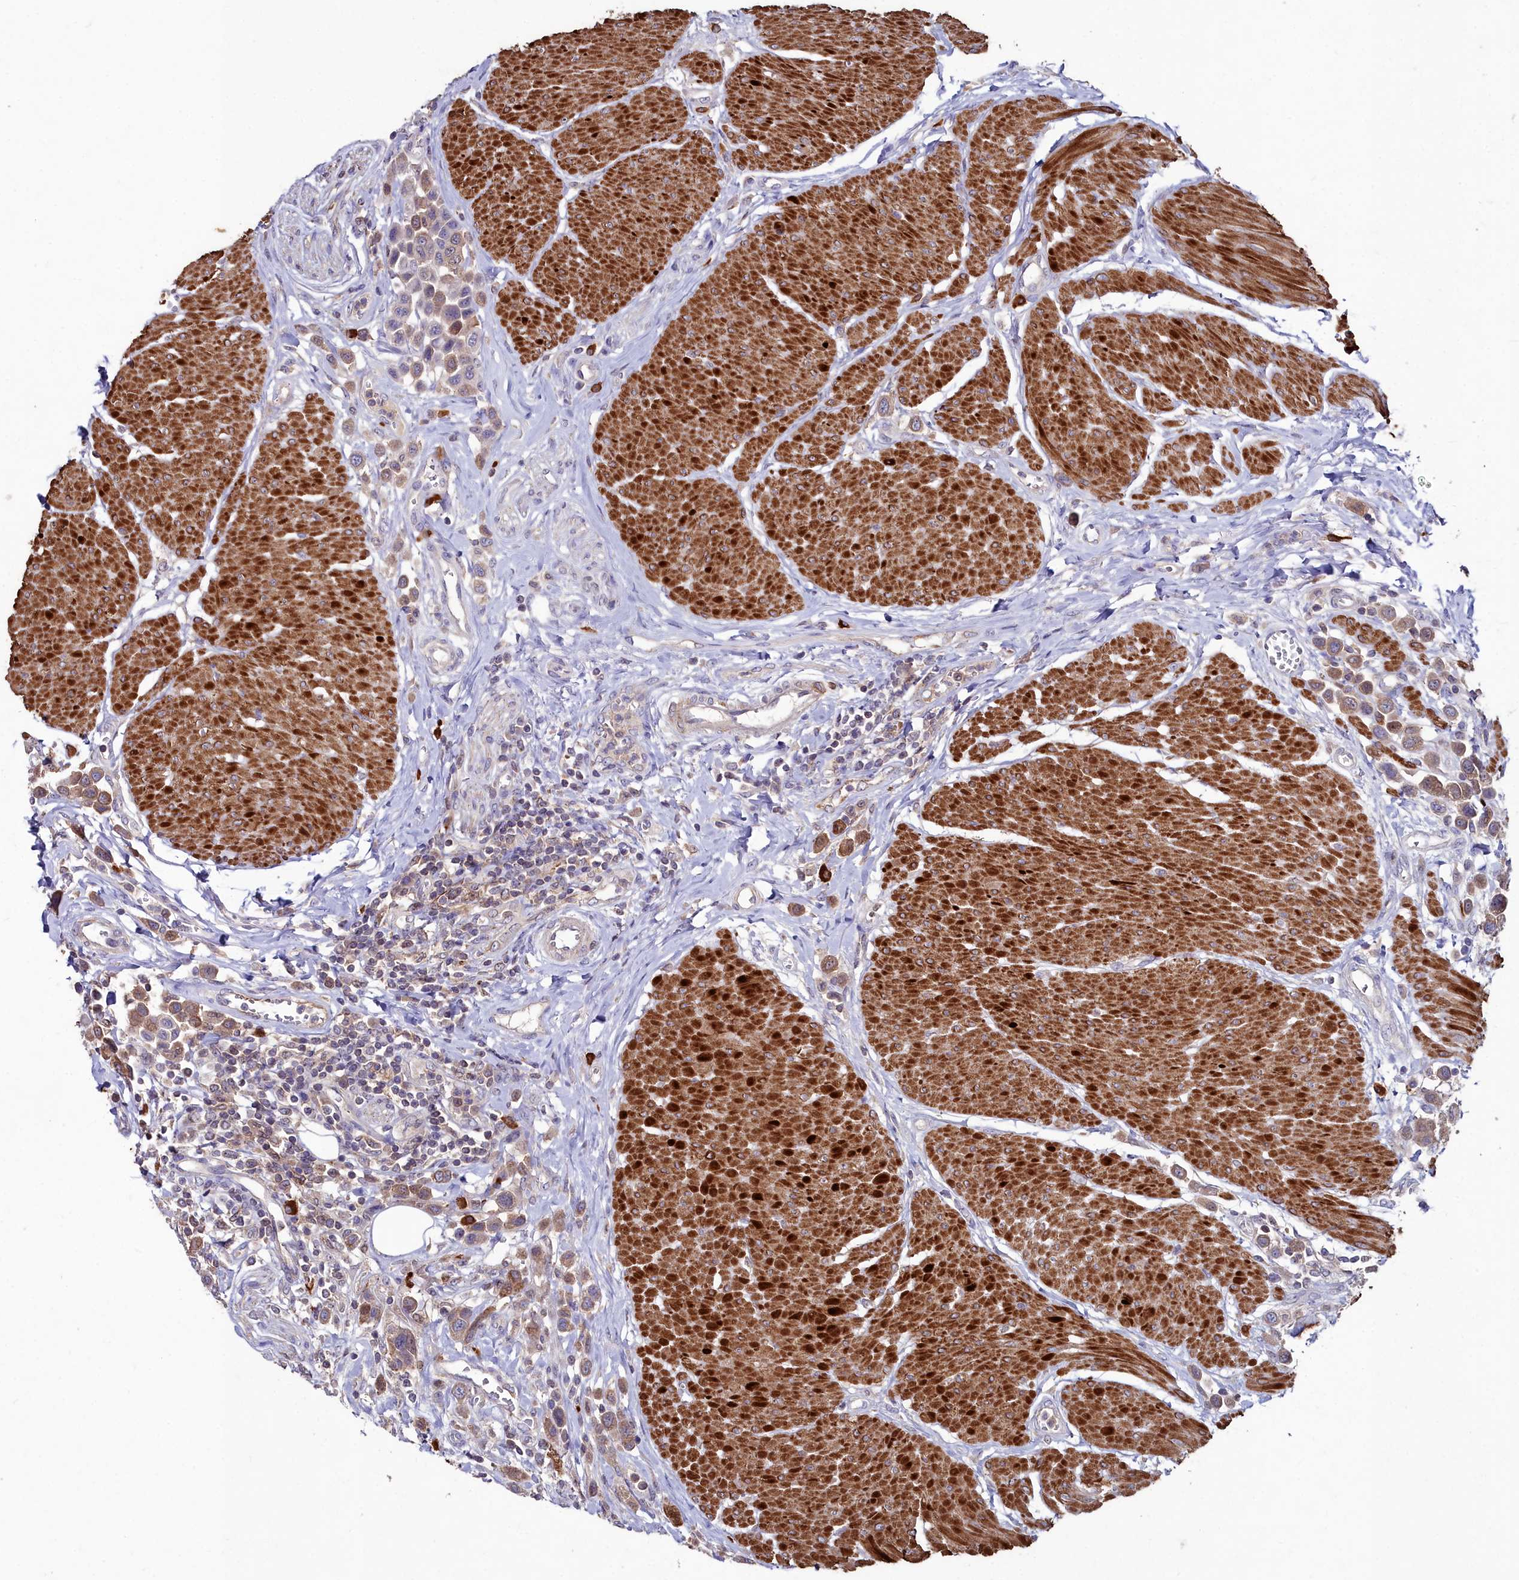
{"staining": {"intensity": "moderate", "quantity": "25%-75%", "location": "cytoplasmic/membranous"}, "tissue": "urothelial cancer", "cell_type": "Tumor cells", "image_type": "cancer", "snomed": [{"axis": "morphology", "description": "Urothelial carcinoma, High grade"}, {"axis": "topography", "description": "Urinary bladder"}], "caption": "High-magnification brightfield microscopy of urothelial cancer stained with DAB (3,3'-diaminobenzidine) (brown) and counterstained with hematoxylin (blue). tumor cells exhibit moderate cytoplasmic/membranous expression is present in approximately25%-75% of cells.", "gene": "AMBRA1", "patient": {"sex": "male", "age": 50}}